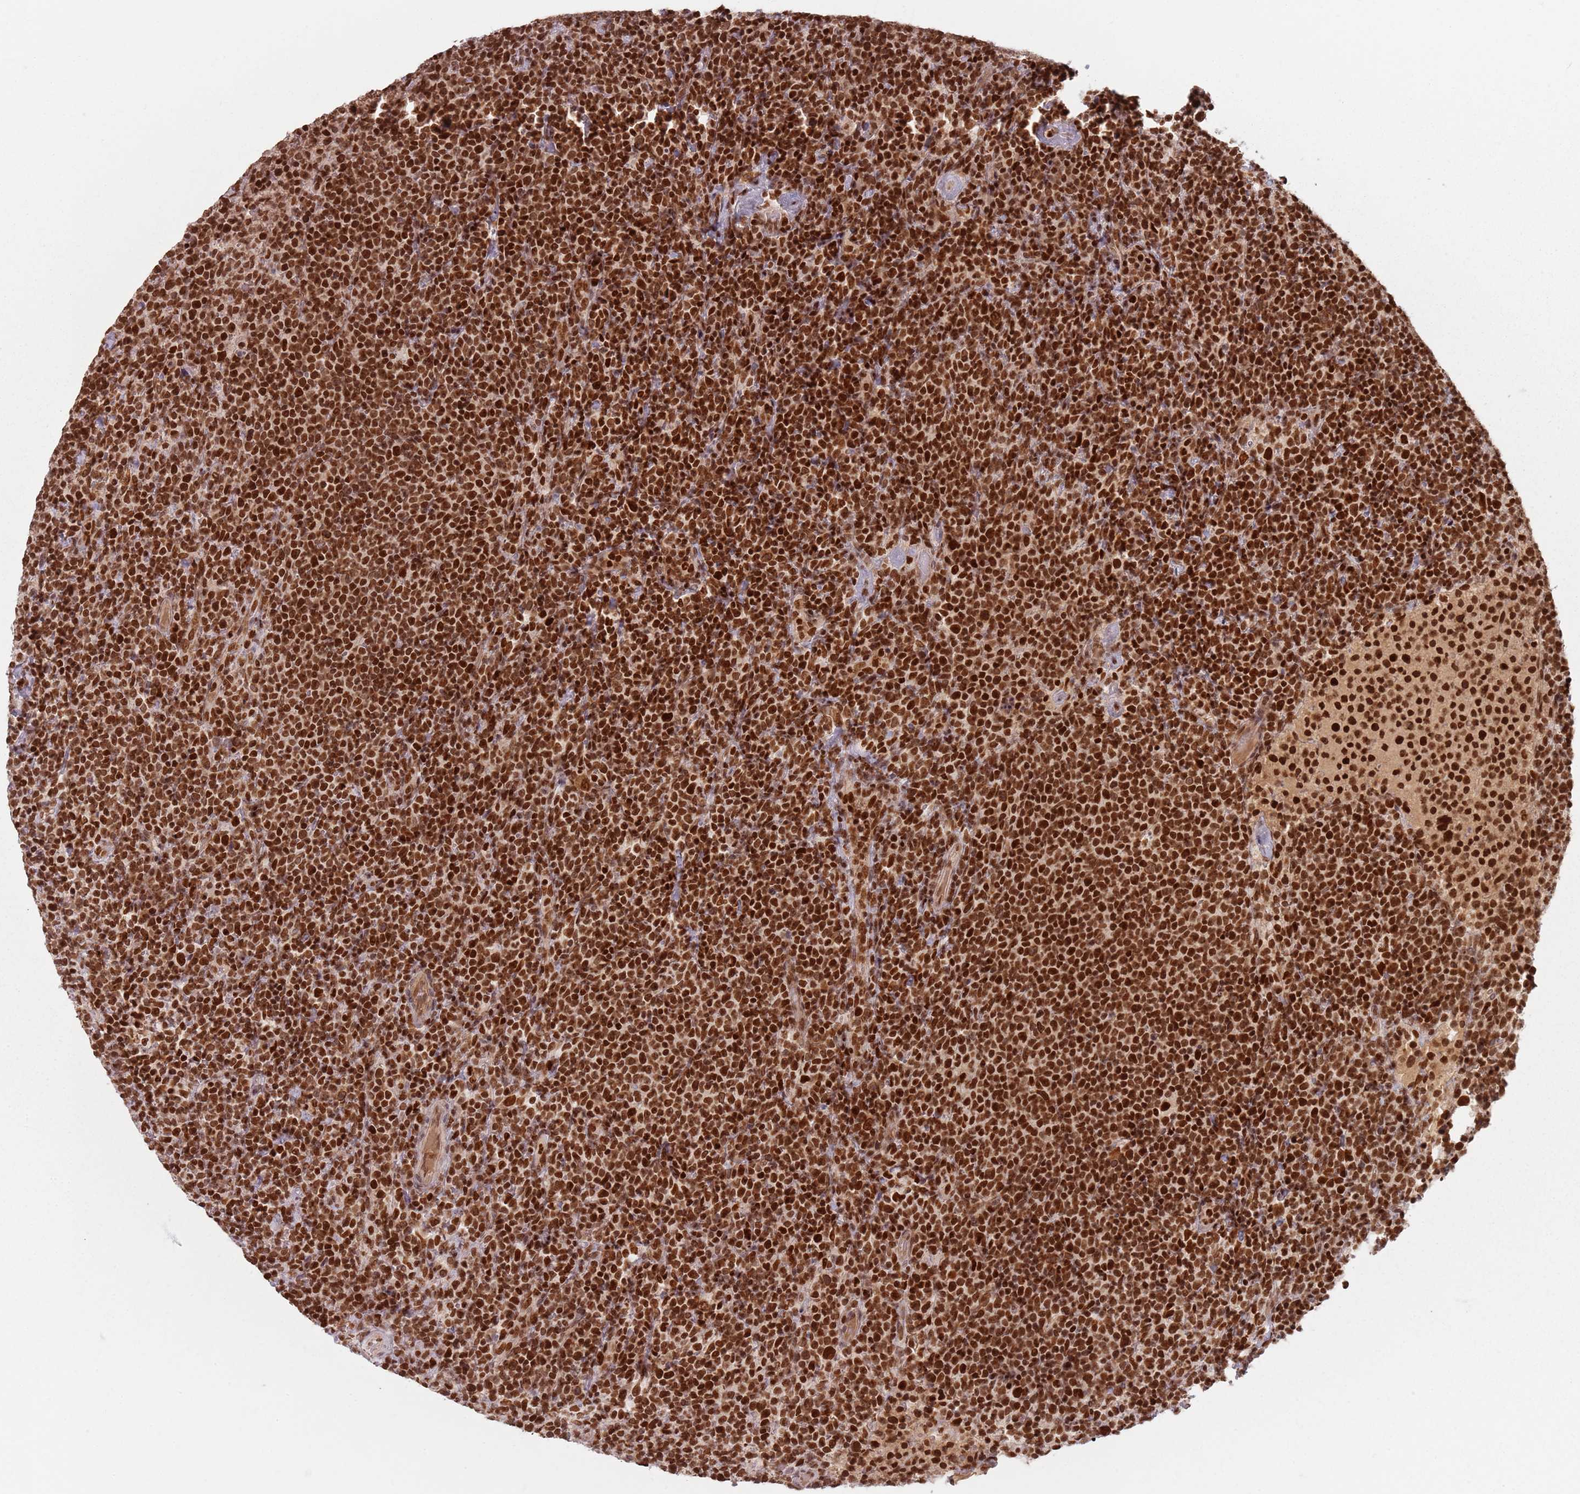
{"staining": {"intensity": "strong", "quantity": ">75%", "location": "nuclear"}, "tissue": "lymphoma", "cell_type": "Tumor cells", "image_type": "cancer", "snomed": [{"axis": "morphology", "description": "Malignant lymphoma, non-Hodgkin's type, High grade"}, {"axis": "topography", "description": "Lymph node"}], "caption": "Protein expression analysis of human lymphoma reveals strong nuclear expression in approximately >75% of tumor cells.", "gene": "NUP50", "patient": {"sex": "male", "age": 61}}